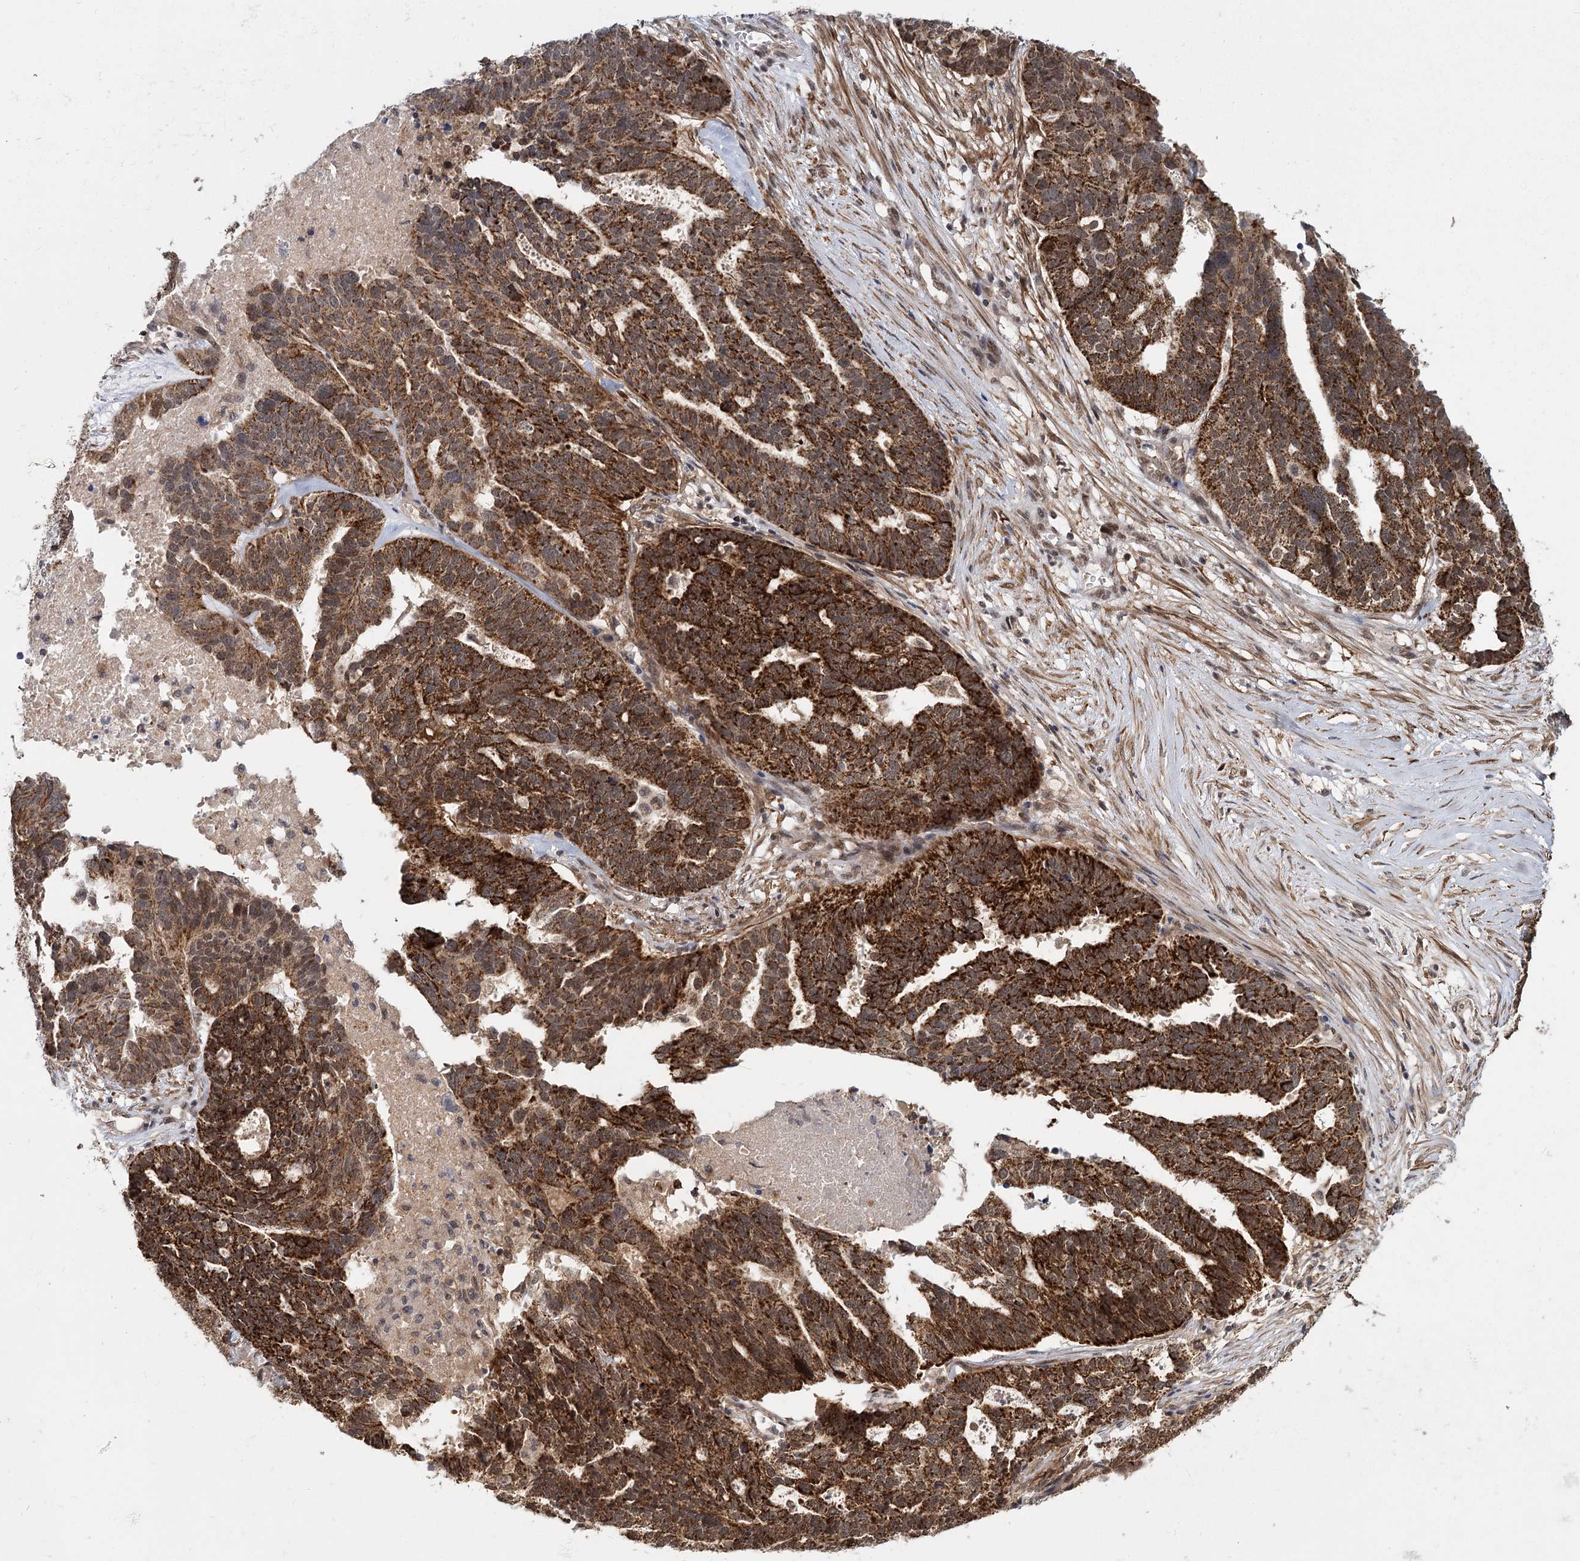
{"staining": {"intensity": "strong", "quantity": ">75%", "location": "cytoplasmic/membranous"}, "tissue": "ovarian cancer", "cell_type": "Tumor cells", "image_type": "cancer", "snomed": [{"axis": "morphology", "description": "Cystadenocarcinoma, serous, NOS"}, {"axis": "topography", "description": "Ovary"}], "caption": "A high amount of strong cytoplasmic/membranous staining is seen in about >75% of tumor cells in ovarian cancer (serous cystadenocarcinoma) tissue.", "gene": "ZCCHC24", "patient": {"sex": "female", "age": 59}}